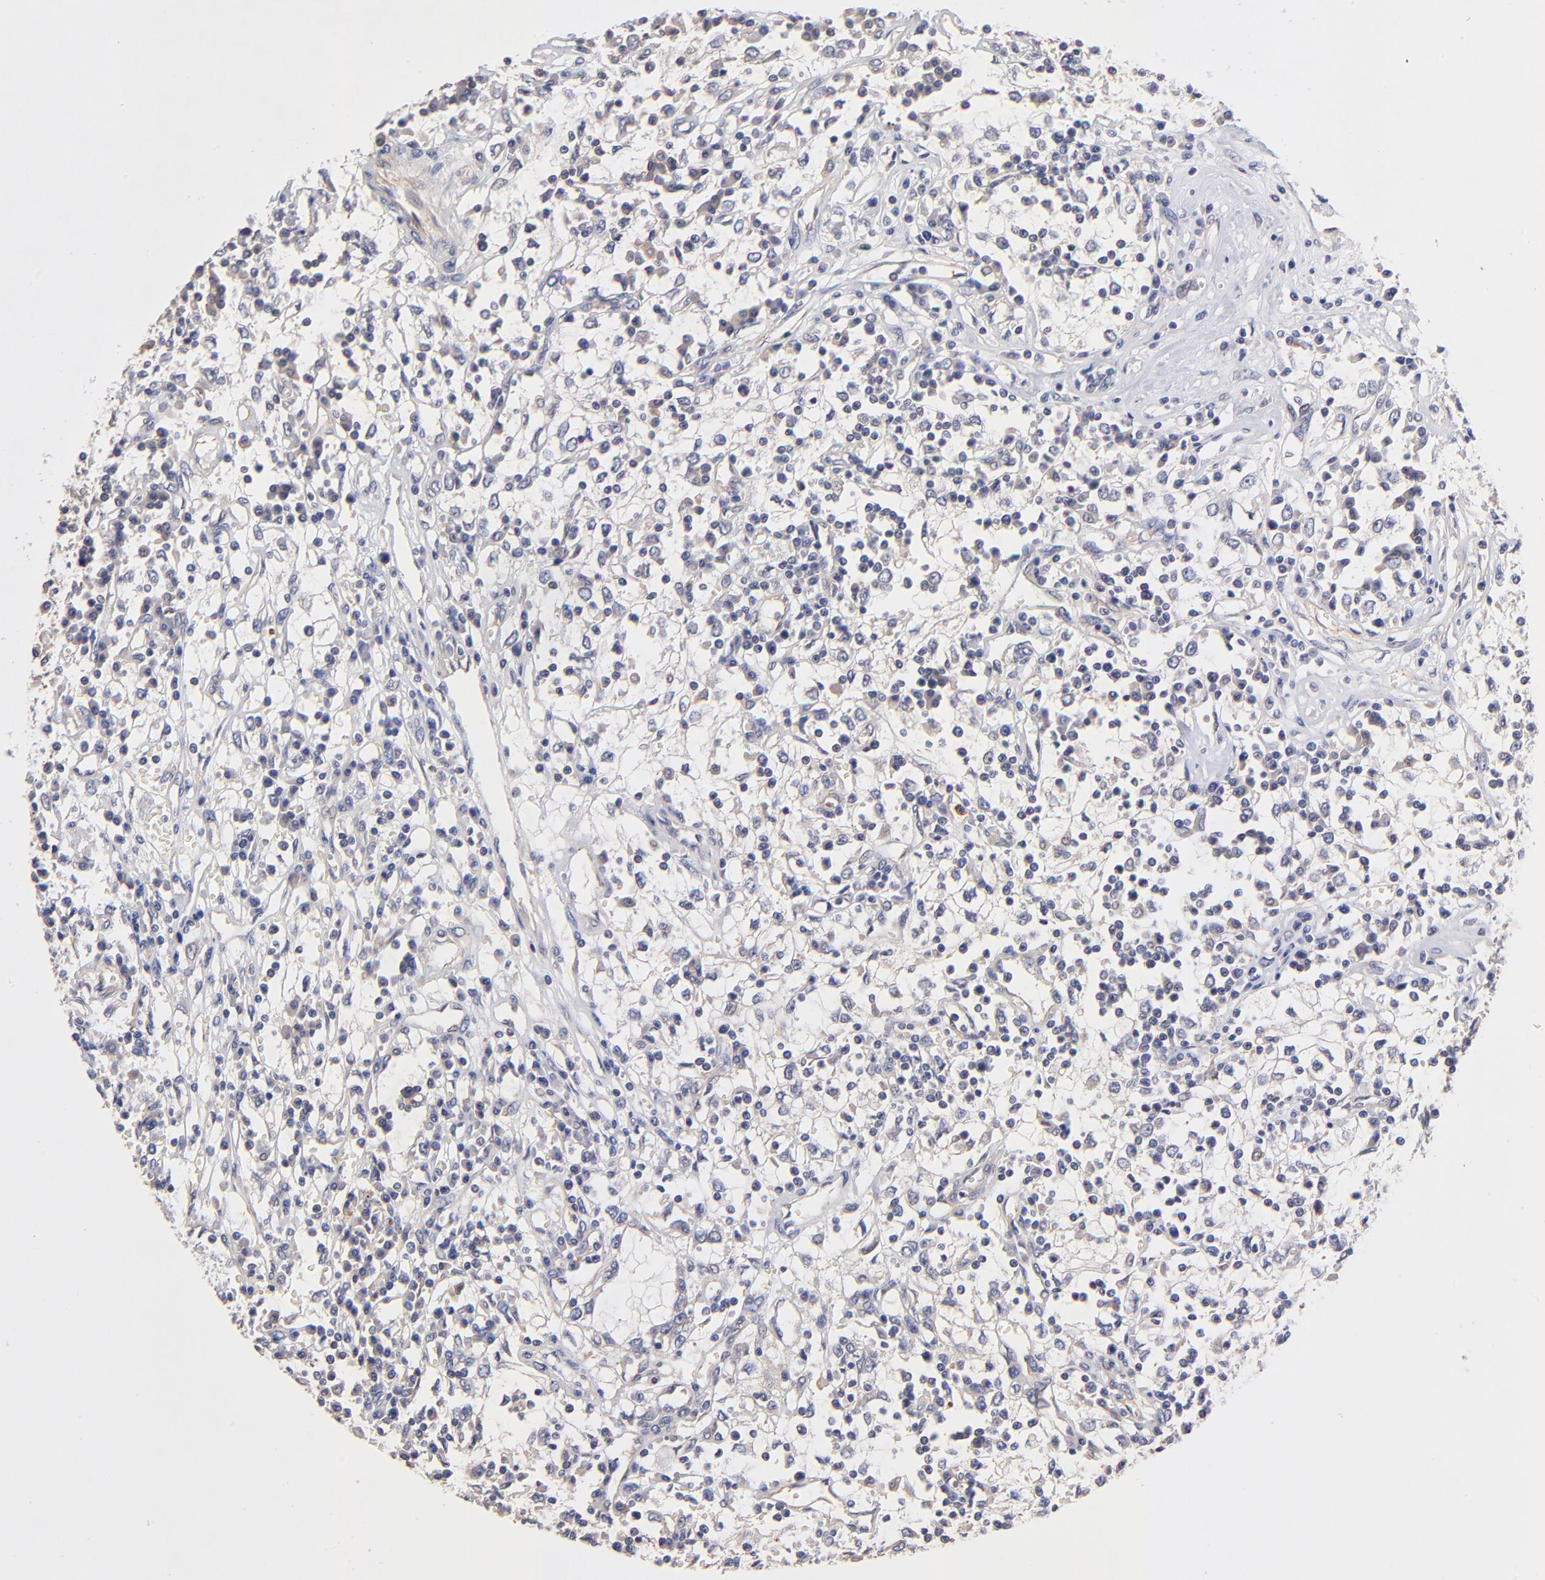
{"staining": {"intensity": "negative", "quantity": "none", "location": "none"}, "tissue": "renal cancer", "cell_type": "Tumor cells", "image_type": "cancer", "snomed": [{"axis": "morphology", "description": "Adenocarcinoma, NOS"}, {"axis": "topography", "description": "Kidney"}], "caption": "Immunohistochemical staining of renal adenocarcinoma displays no significant positivity in tumor cells. Nuclei are stained in blue.", "gene": "ASB7", "patient": {"sex": "male", "age": 82}}